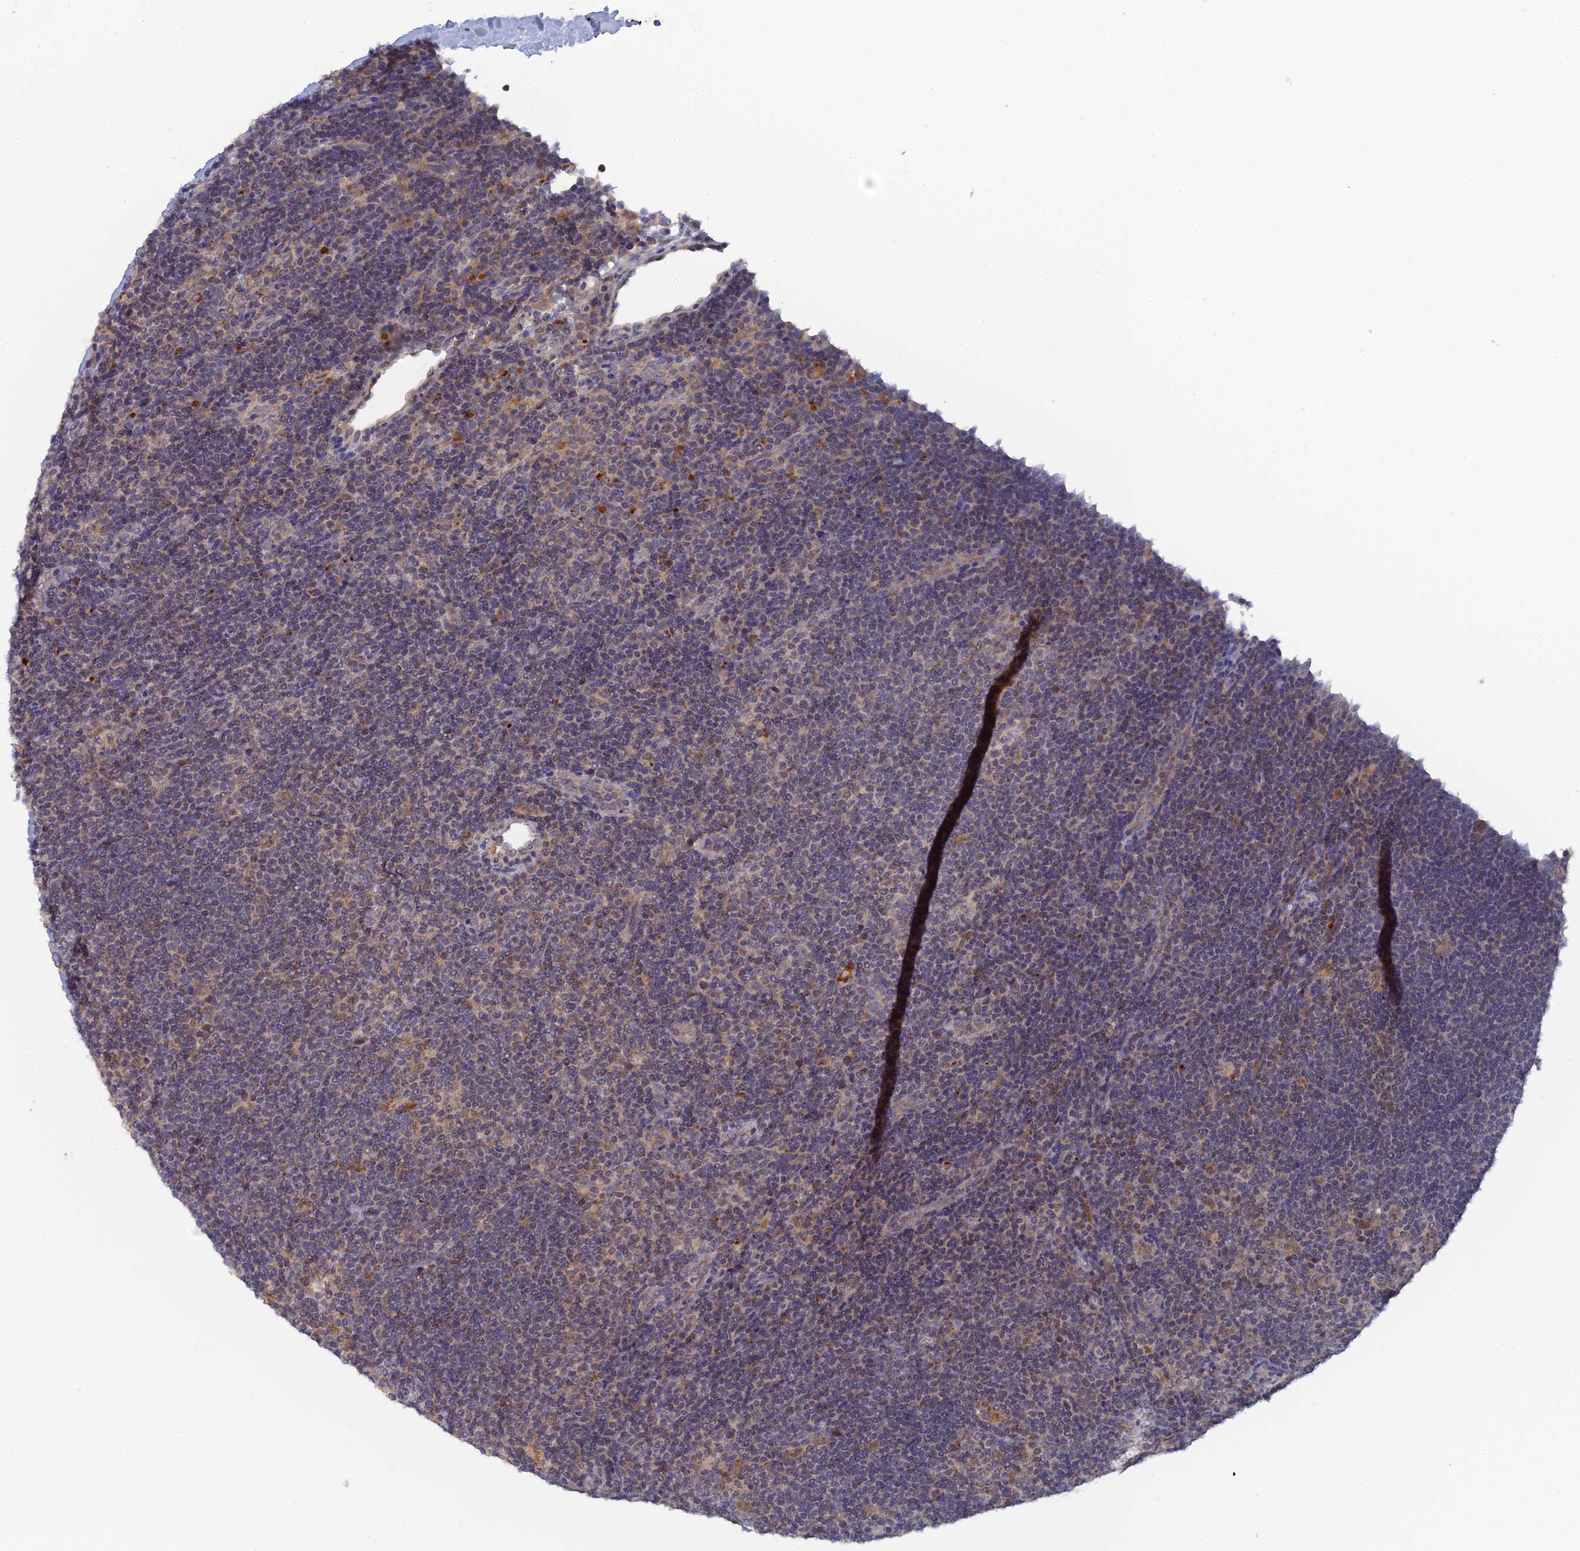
{"staining": {"intensity": "moderate", "quantity": ">75%", "location": "cytoplasmic/membranous,nuclear"}, "tissue": "lymphoma", "cell_type": "Tumor cells", "image_type": "cancer", "snomed": [{"axis": "morphology", "description": "Hodgkin's disease, NOS"}, {"axis": "topography", "description": "Lymph node"}], "caption": "This is a photomicrograph of immunohistochemistry (IHC) staining of Hodgkin's disease, which shows moderate staining in the cytoplasmic/membranous and nuclear of tumor cells.", "gene": "MIGA2", "patient": {"sex": "female", "age": 57}}